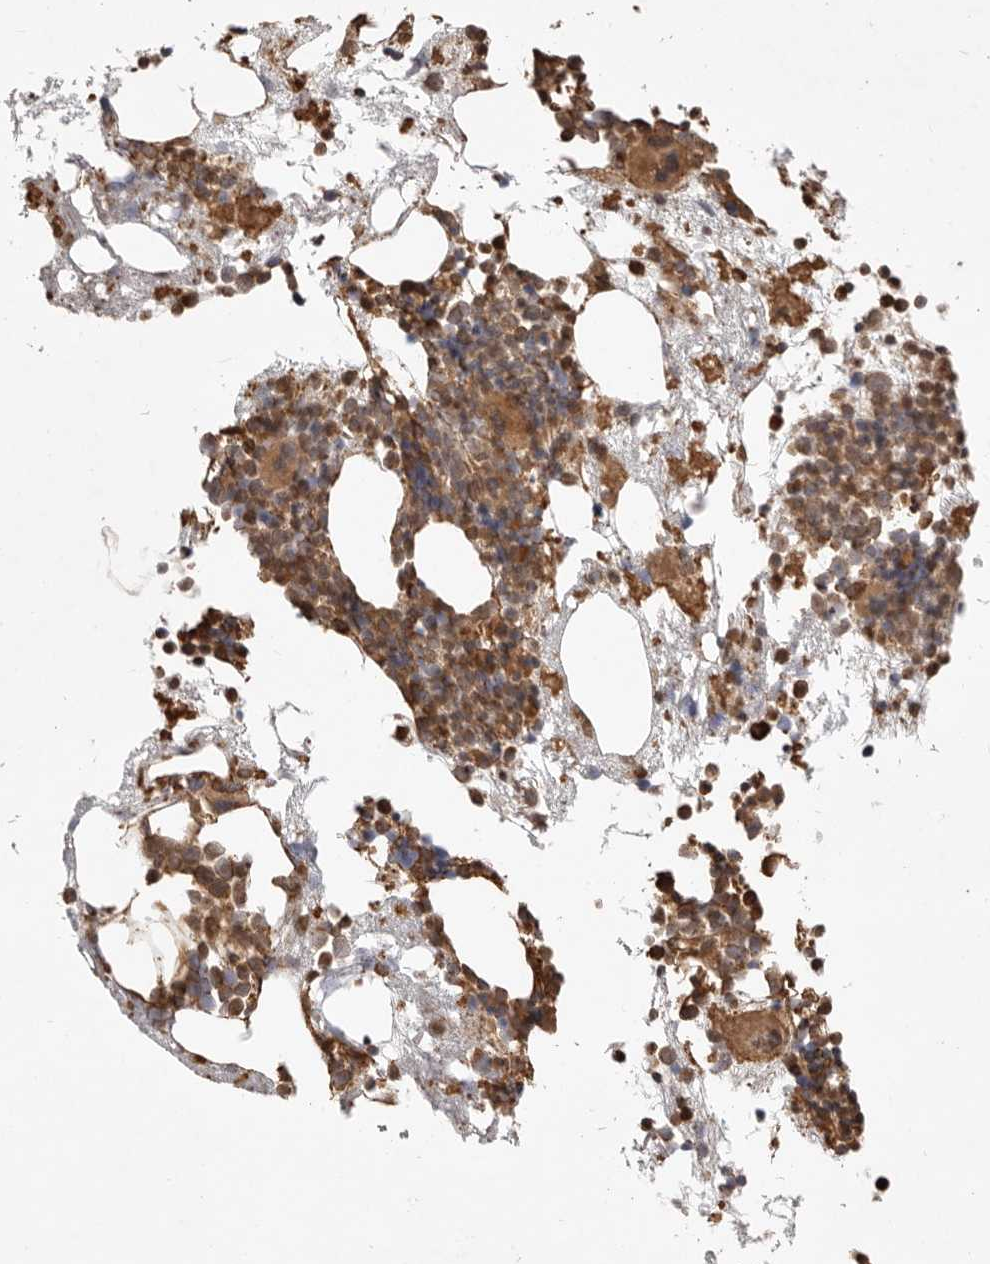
{"staining": {"intensity": "moderate", "quantity": ">75%", "location": "cytoplasmic/membranous"}, "tissue": "bone marrow", "cell_type": "Hematopoietic cells", "image_type": "normal", "snomed": [{"axis": "morphology", "description": "Normal tissue, NOS"}, {"axis": "morphology", "description": "Inflammation, NOS"}, {"axis": "topography", "description": "Bone marrow"}], "caption": "Immunohistochemical staining of benign human bone marrow demonstrates medium levels of moderate cytoplasmic/membranous staining in about >75% of hematopoietic cells.", "gene": "DPH7", "patient": {"sex": "female", "age": 81}}